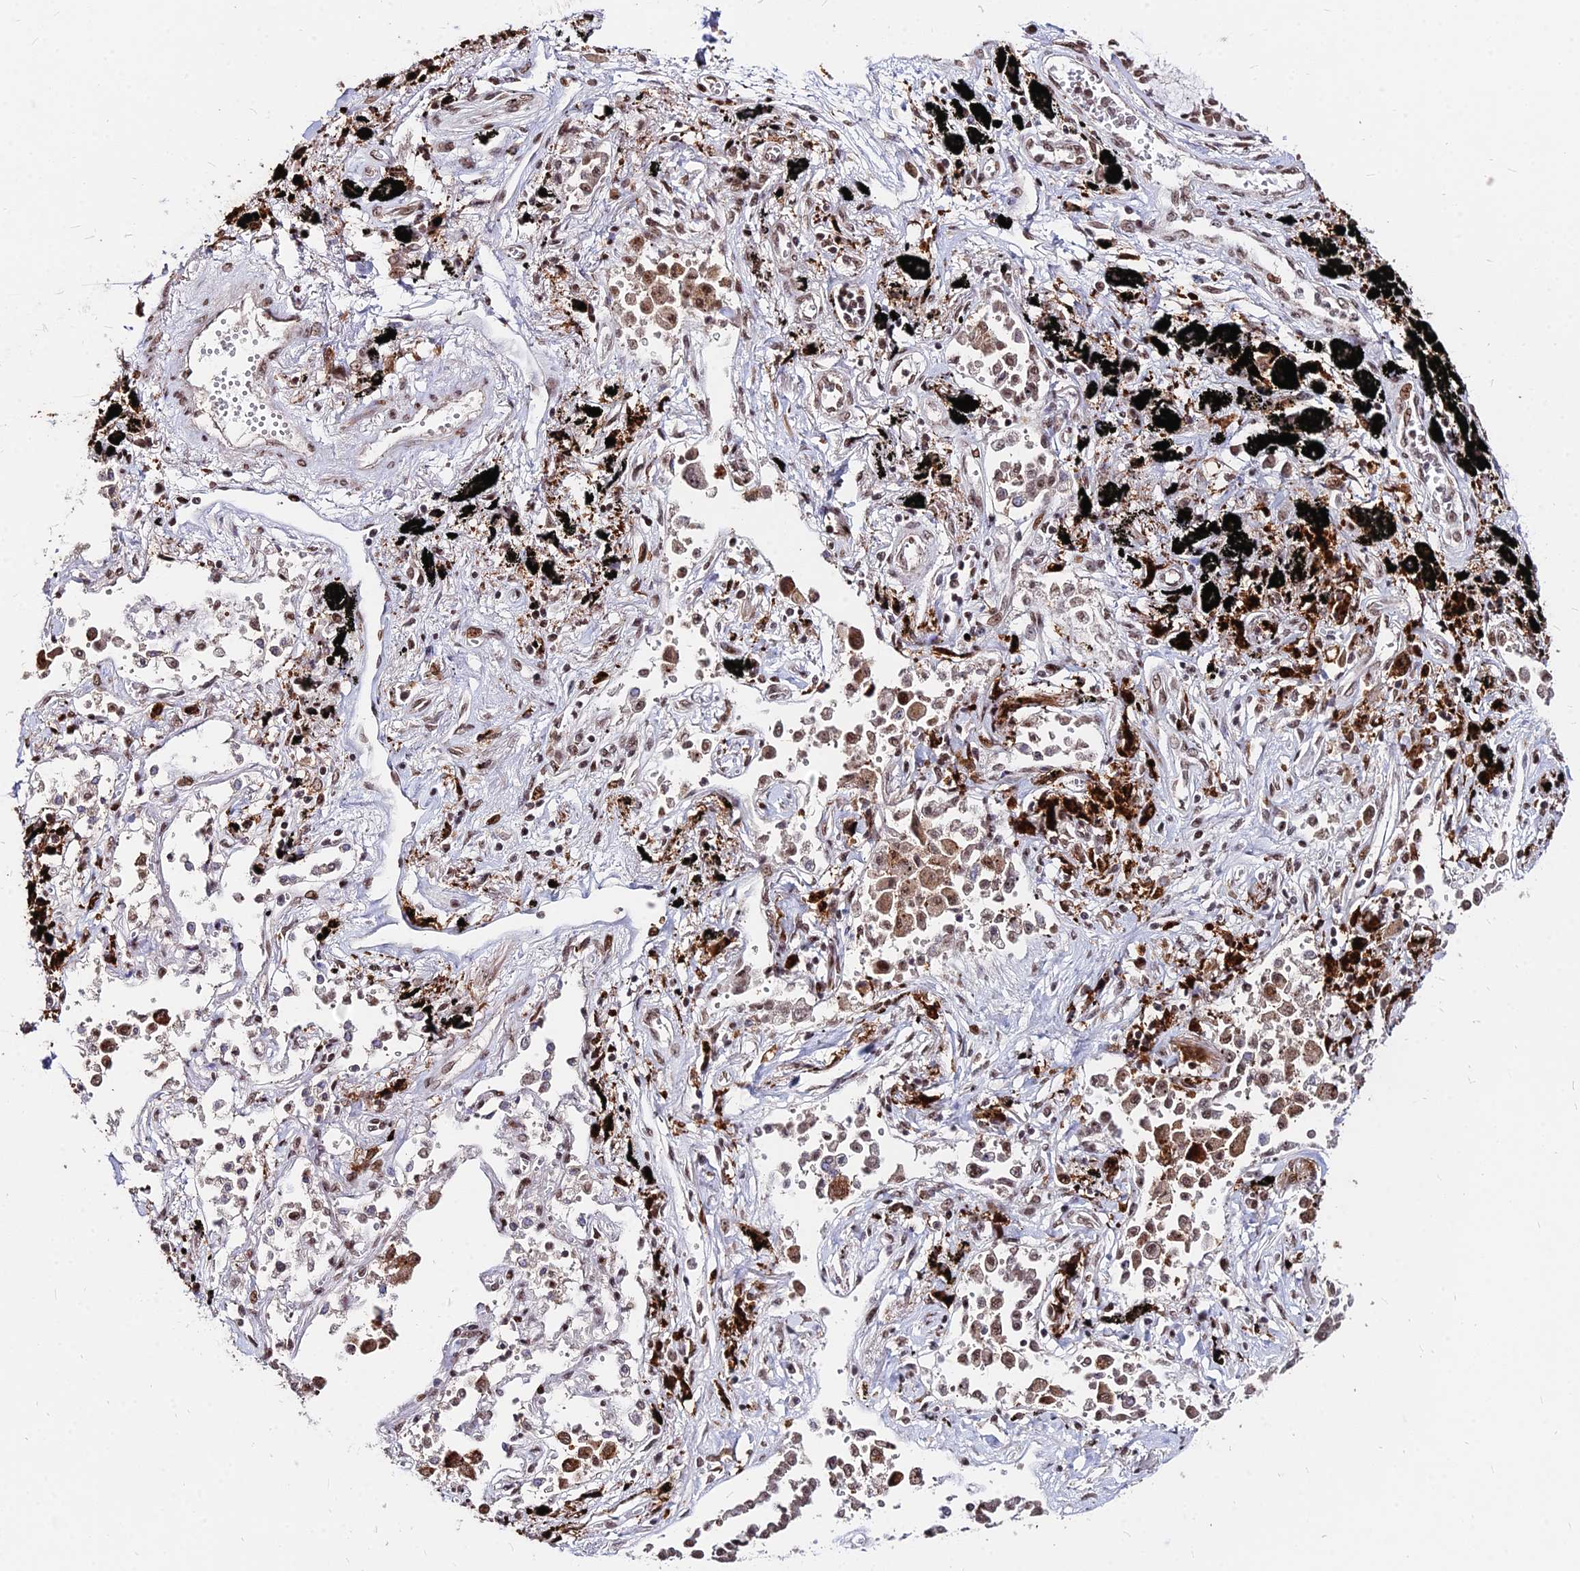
{"staining": {"intensity": "moderate", "quantity": ">75%", "location": "nuclear"}, "tissue": "lung cancer", "cell_type": "Tumor cells", "image_type": "cancer", "snomed": [{"axis": "morphology", "description": "Adenocarcinoma, NOS"}, {"axis": "topography", "description": "Lung"}], "caption": "Adenocarcinoma (lung) stained with DAB immunohistochemistry displays medium levels of moderate nuclear positivity in approximately >75% of tumor cells.", "gene": "ZBED4", "patient": {"sex": "male", "age": 67}}